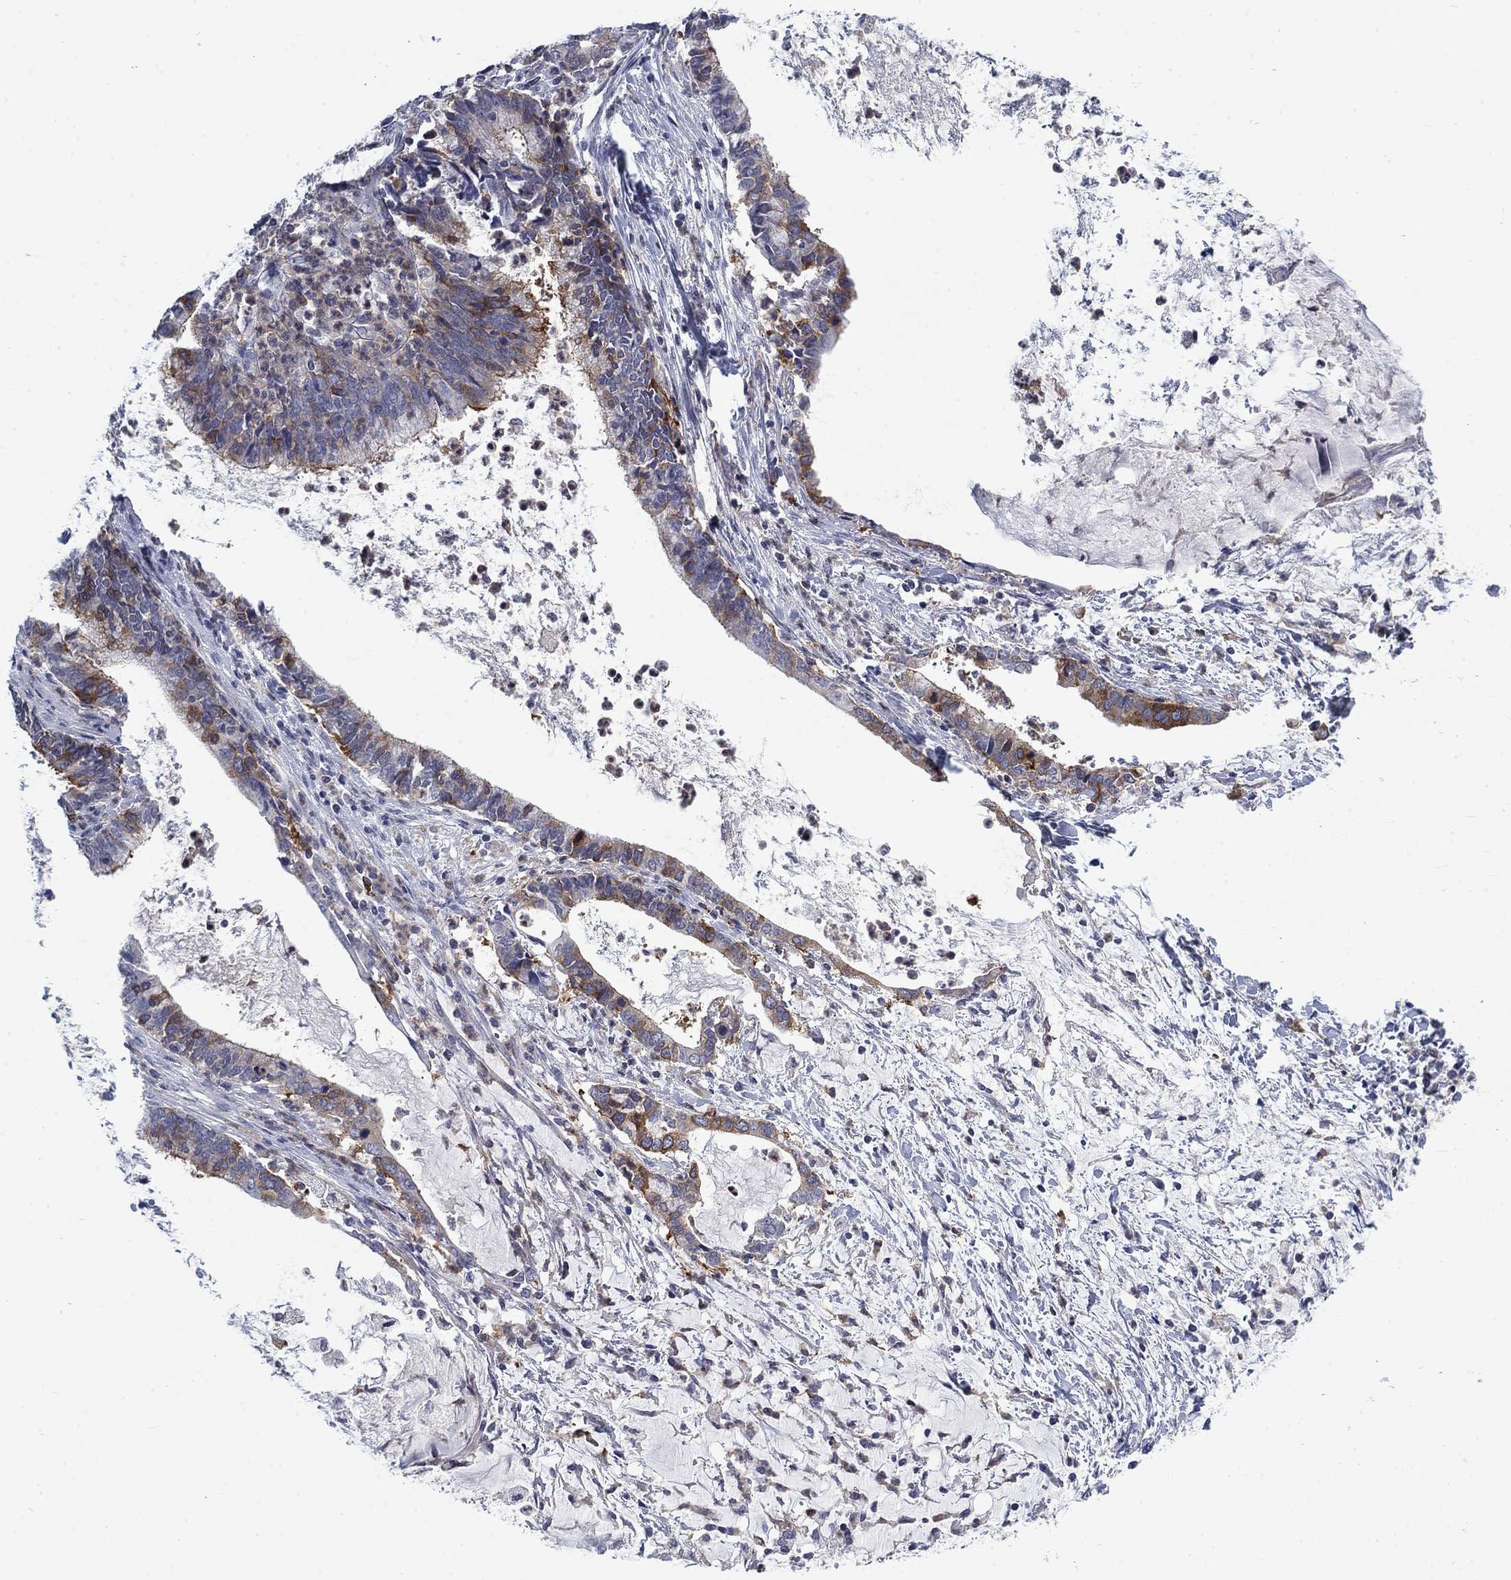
{"staining": {"intensity": "moderate", "quantity": "25%-75%", "location": "cytoplasmic/membranous"}, "tissue": "cervical cancer", "cell_type": "Tumor cells", "image_type": "cancer", "snomed": [{"axis": "morphology", "description": "Adenocarcinoma, NOS"}, {"axis": "topography", "description": "Cervix"}], "caption": "DAB immunohistochemical staining of human cervical cancer demonstrates moderate cytoplasmic/membranous protein positivity in about 25%-75% of tumor cells.", "gene": "KIF15", "patient": {"sex": "female", "age": 42}}